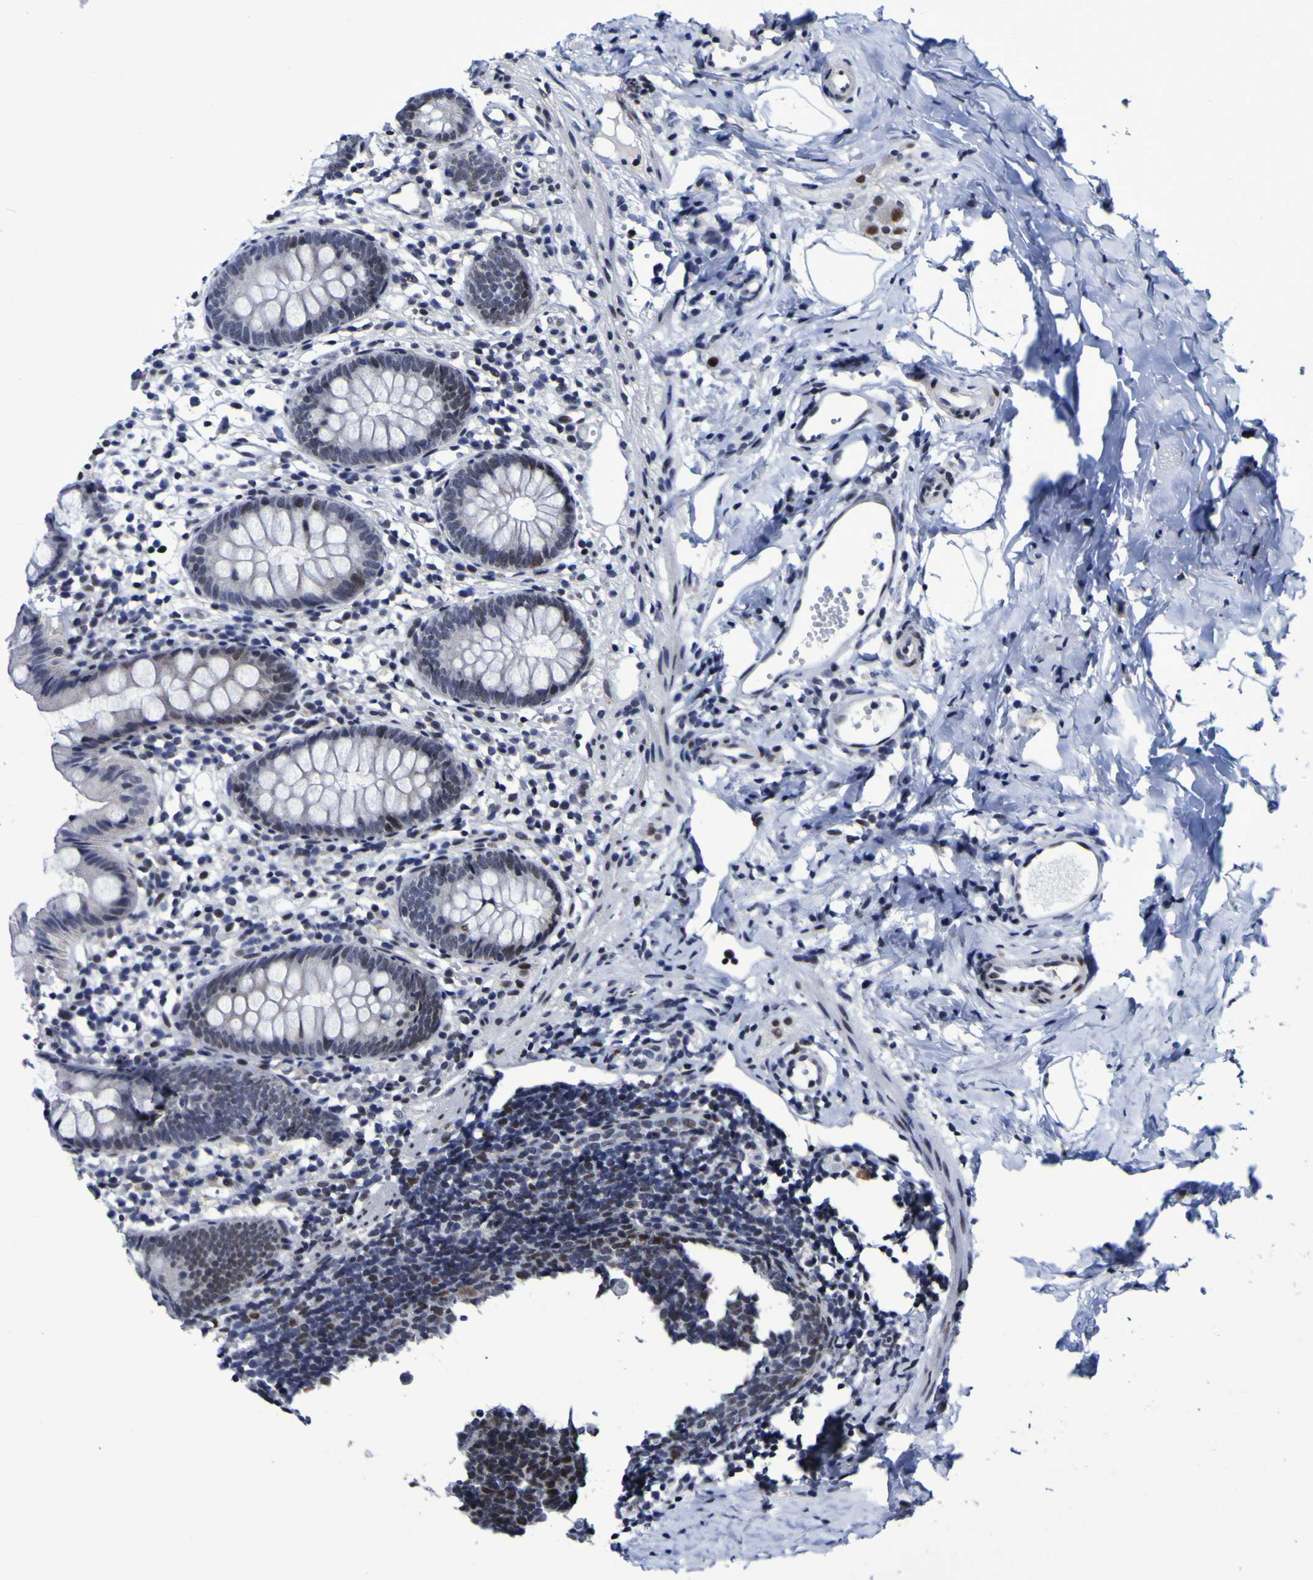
{"staining": {"intensity": "weak", "quantity": "25%-75%", "location": "nuclear"}, "tissue": "appendix", "cell_type": "Glandular cells", "image_type": "normal", "snomed": [{"axis": "morphology", "description": "Normal tissue, NOS"}, {"axis": "topography", "description": "Appendix"}], "caption": "The histopathology image exhibits staining of benign appendix, revealing weak nuclear protein positivity (brown color) within glandular cells. (IHC, brightfield microscopy, high magnification).", "gene": "MBD3", "patient": {"sex": "female", "age": 20}}